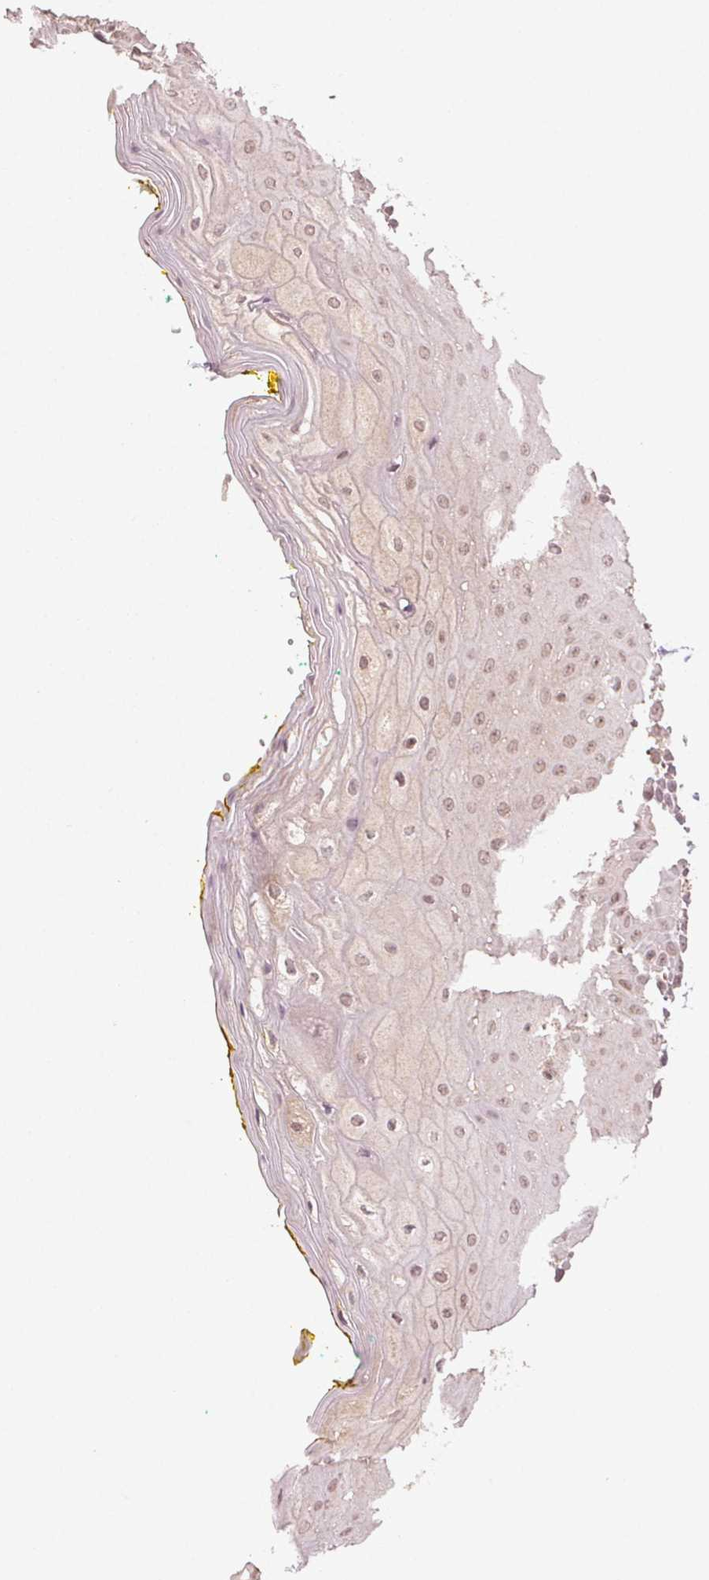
{"staining": {"intensity": "weak", "quantity": ">75%", "location": "nuclear"}, "tissue": "oral mucosa", "cell_type": "Squamous epithelial cells", "image_type": "normal", "snomed": [{"axis": "morphology", "description": "Normal tissue, NOS"}, {"axis": "morphology", "description": "Squamous cell carcinoma, NOS"}, {"axis": "topography", "description": "Oral tissue"}, {"axis": "topography", "description": "Head-Neck"}], "caption": "Weak nuclear protein staining is present in approximately >75% of squamous epithelial cells in oral mucosa.", "gene": "MAPK14", "patient": {"sex": "female", "age": 70}}